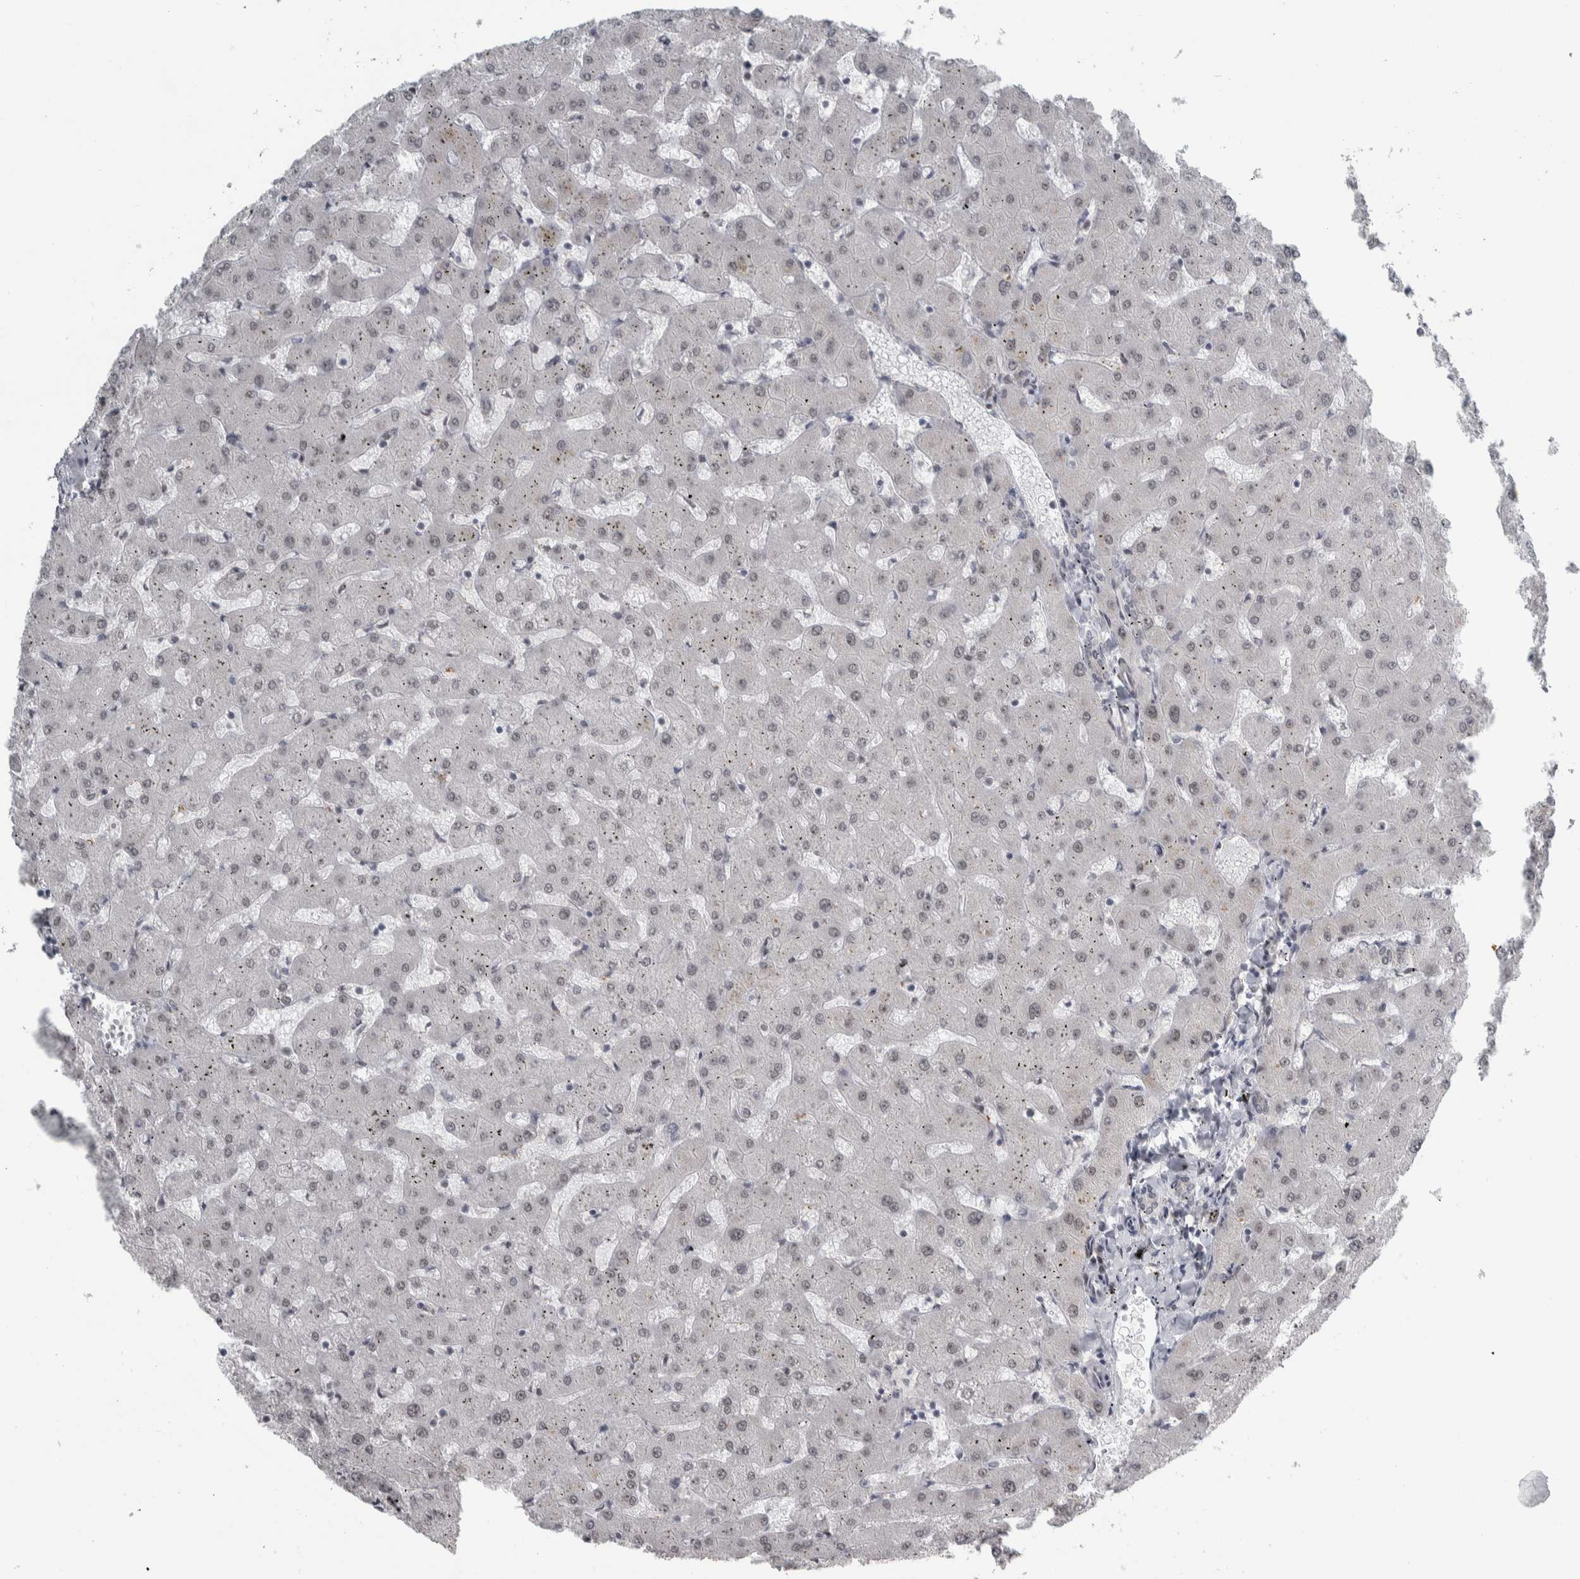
{"staining": {"intensity": "weak", "quantity": "<25%", "location": "nuclear"}, "tissue": "liver", "cell_type": "Cholangiocytes", "image_type": "normal", "snomed": [{"axis": "morphology", "description": "Normal tissue, NOS"}, {"axis": "topography", "description": "Liver"}], "caption": "Immunohistochemistry micrograph of normal liver: human liver stained with DAB (3,3'-diaminobenzidine) shows no significant protein positivity in cholangiocytes.", "gene": "DDX42", "patient": {"sex": "female", "age": 63}}